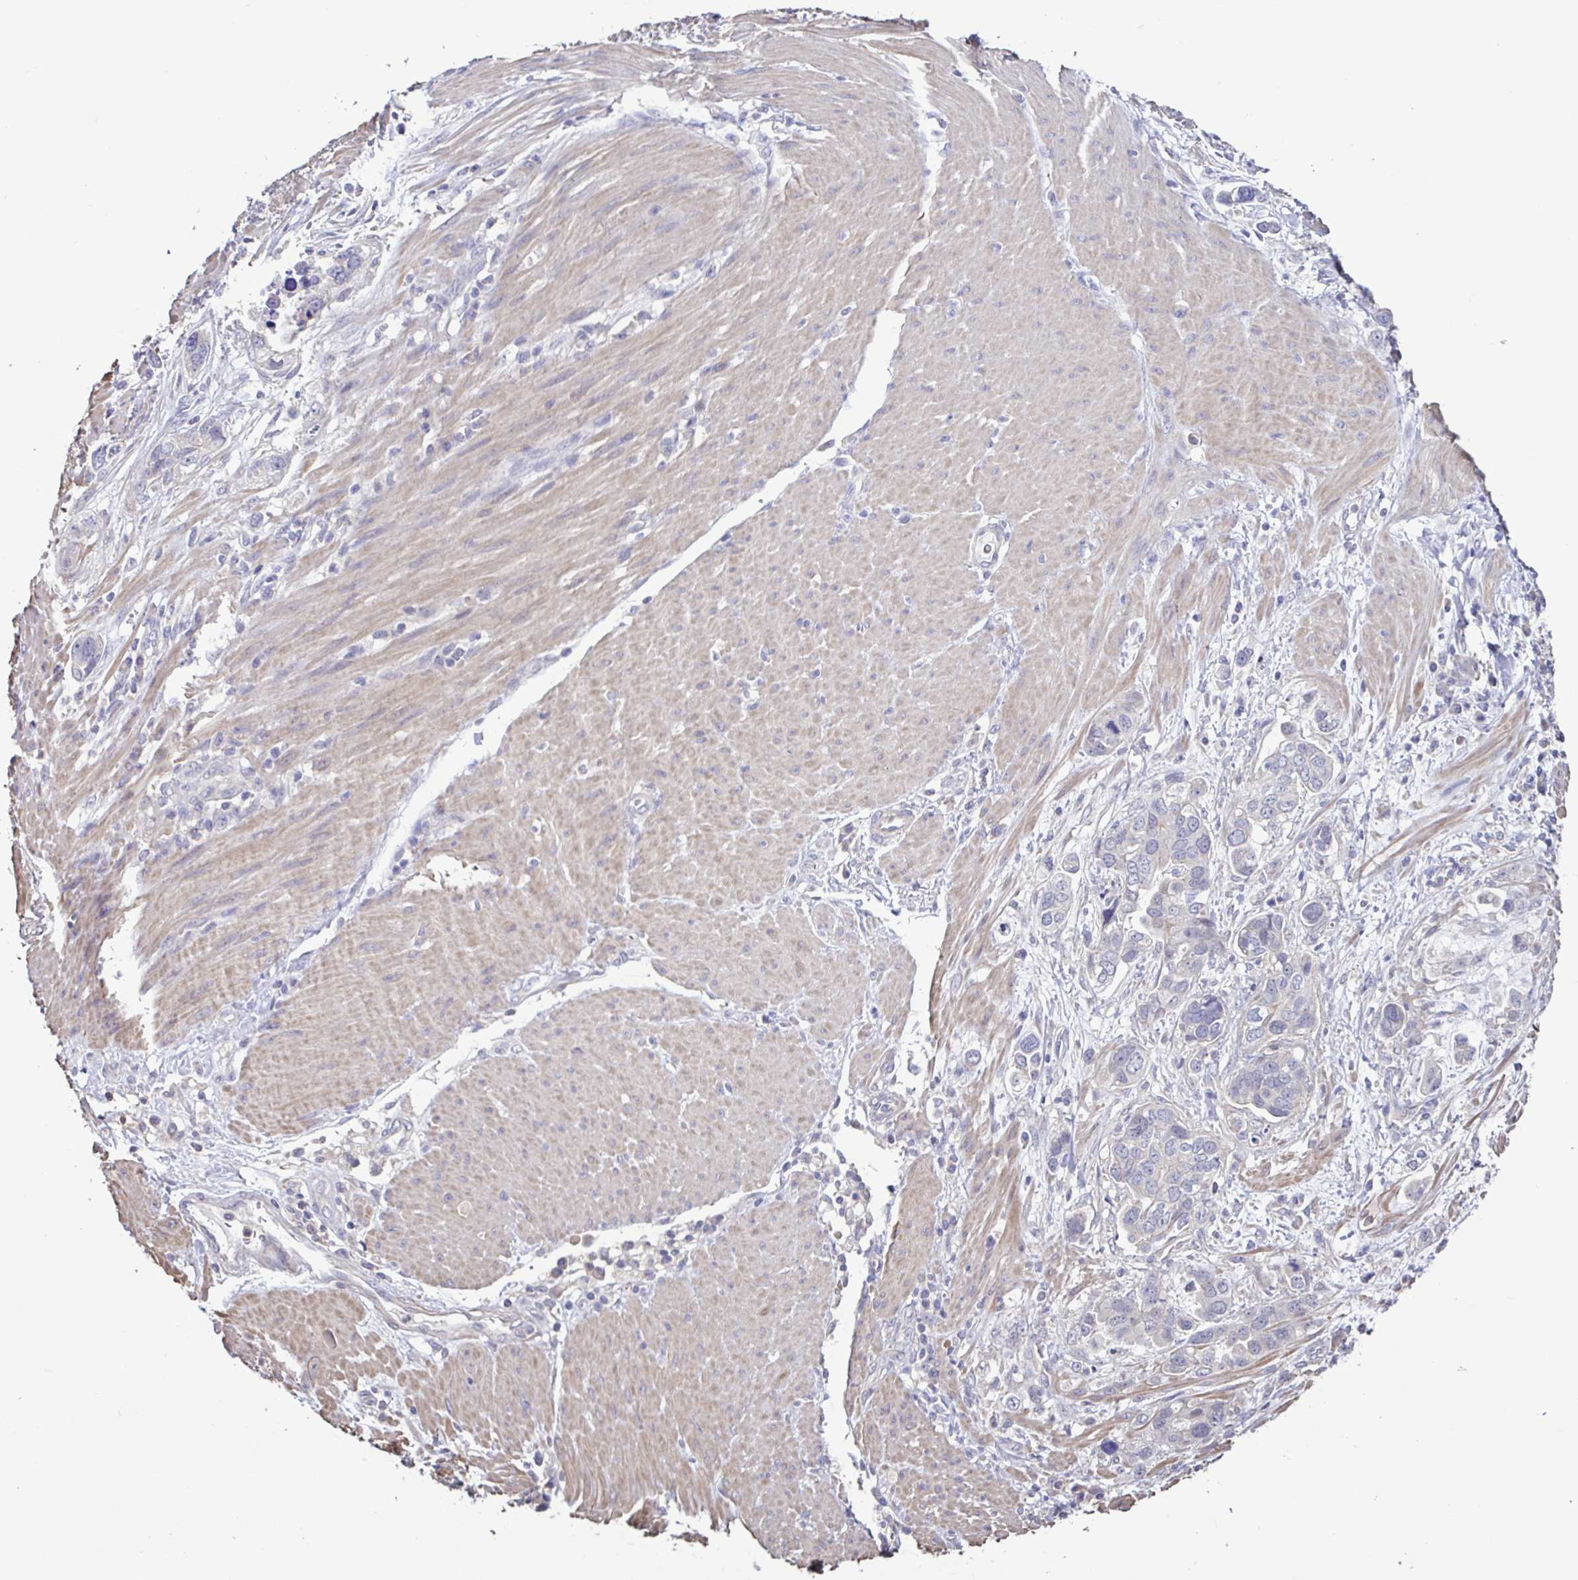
{"staining": {"intensity": "negative", "quantity": "none", "location": "none"}, "tissue": "stomach cancer", "cell_type": "Tumor cells", "image_type": "cancer", "snomed": [{"axis": "morphology", "description": "Adenocarcinoma, NOS"}, {"axis": "topography", "description": "Stomach, lower"}], "caption": "A histopathology image of adenocarcinoma (stomach) stained for a protein exhibits no brown staining in tumor cells. (Immunohistochemistry, brightfield microscopy, high magnification).", "gene": "ACTRT2", "patient": {"sex": "female", "age": 93}}